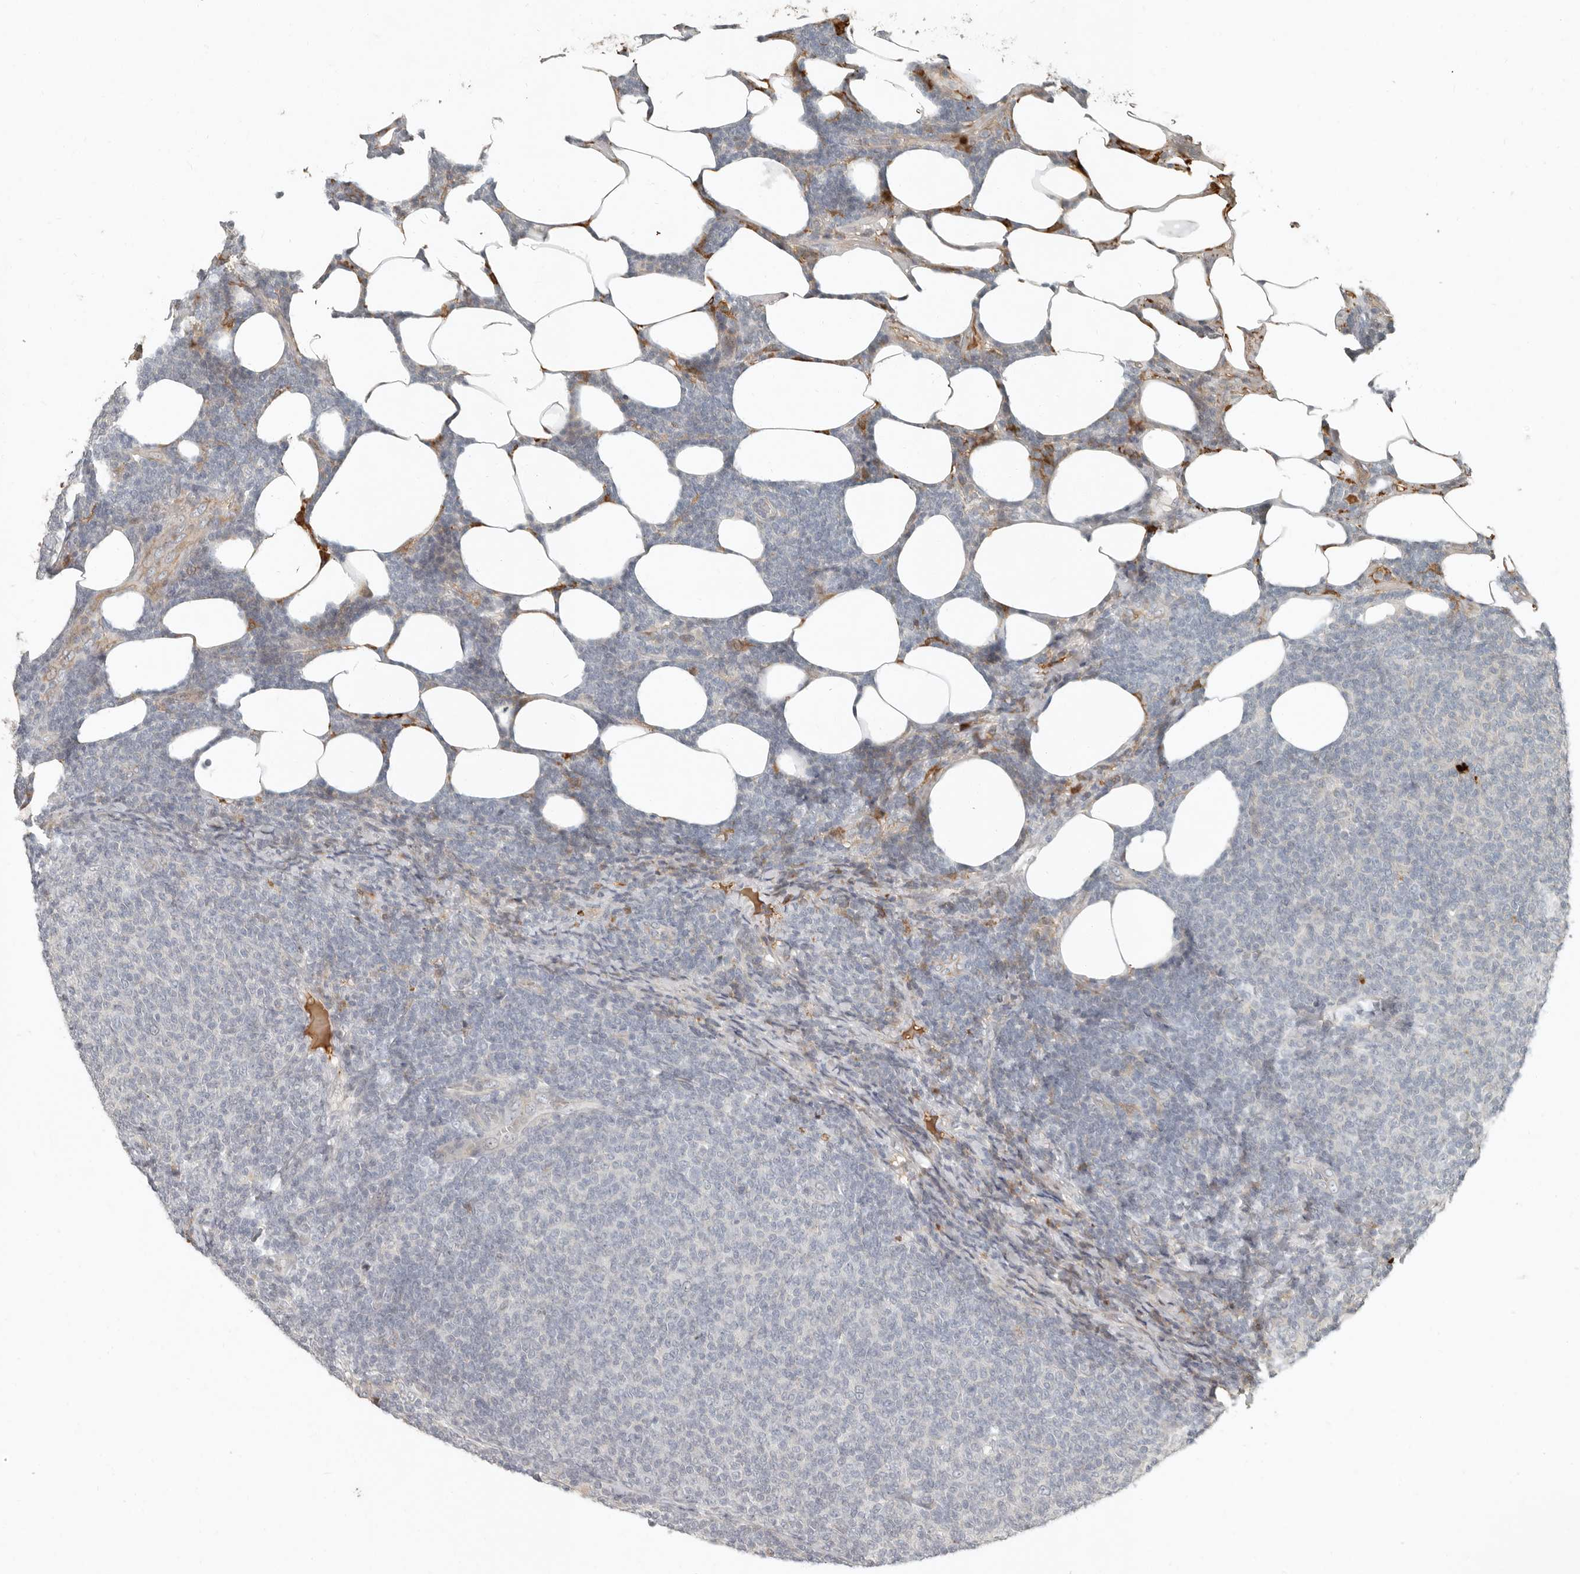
{"staining": {"intensity": "negative", "quantity": "none", "location": "none"}, "tissue": "lymphoma", "cell_type": "Tumor cells", "image_type": "cancer", "snomed": [{"axis": "morphology", "description": "Malignant lymphoma, non-Hodgkin's type, Low grade"}, {"axis": "topography", "description": "Lymph node"}], "caption": "Human low-grade malignant lymphoma, non-Hodgkin's type stained for a protein using immunohistochemistry (IHC) exhibits no staining in tumor cells.", "gene": "KLHL38", "patient": {"sex": "male", "age": 66}}